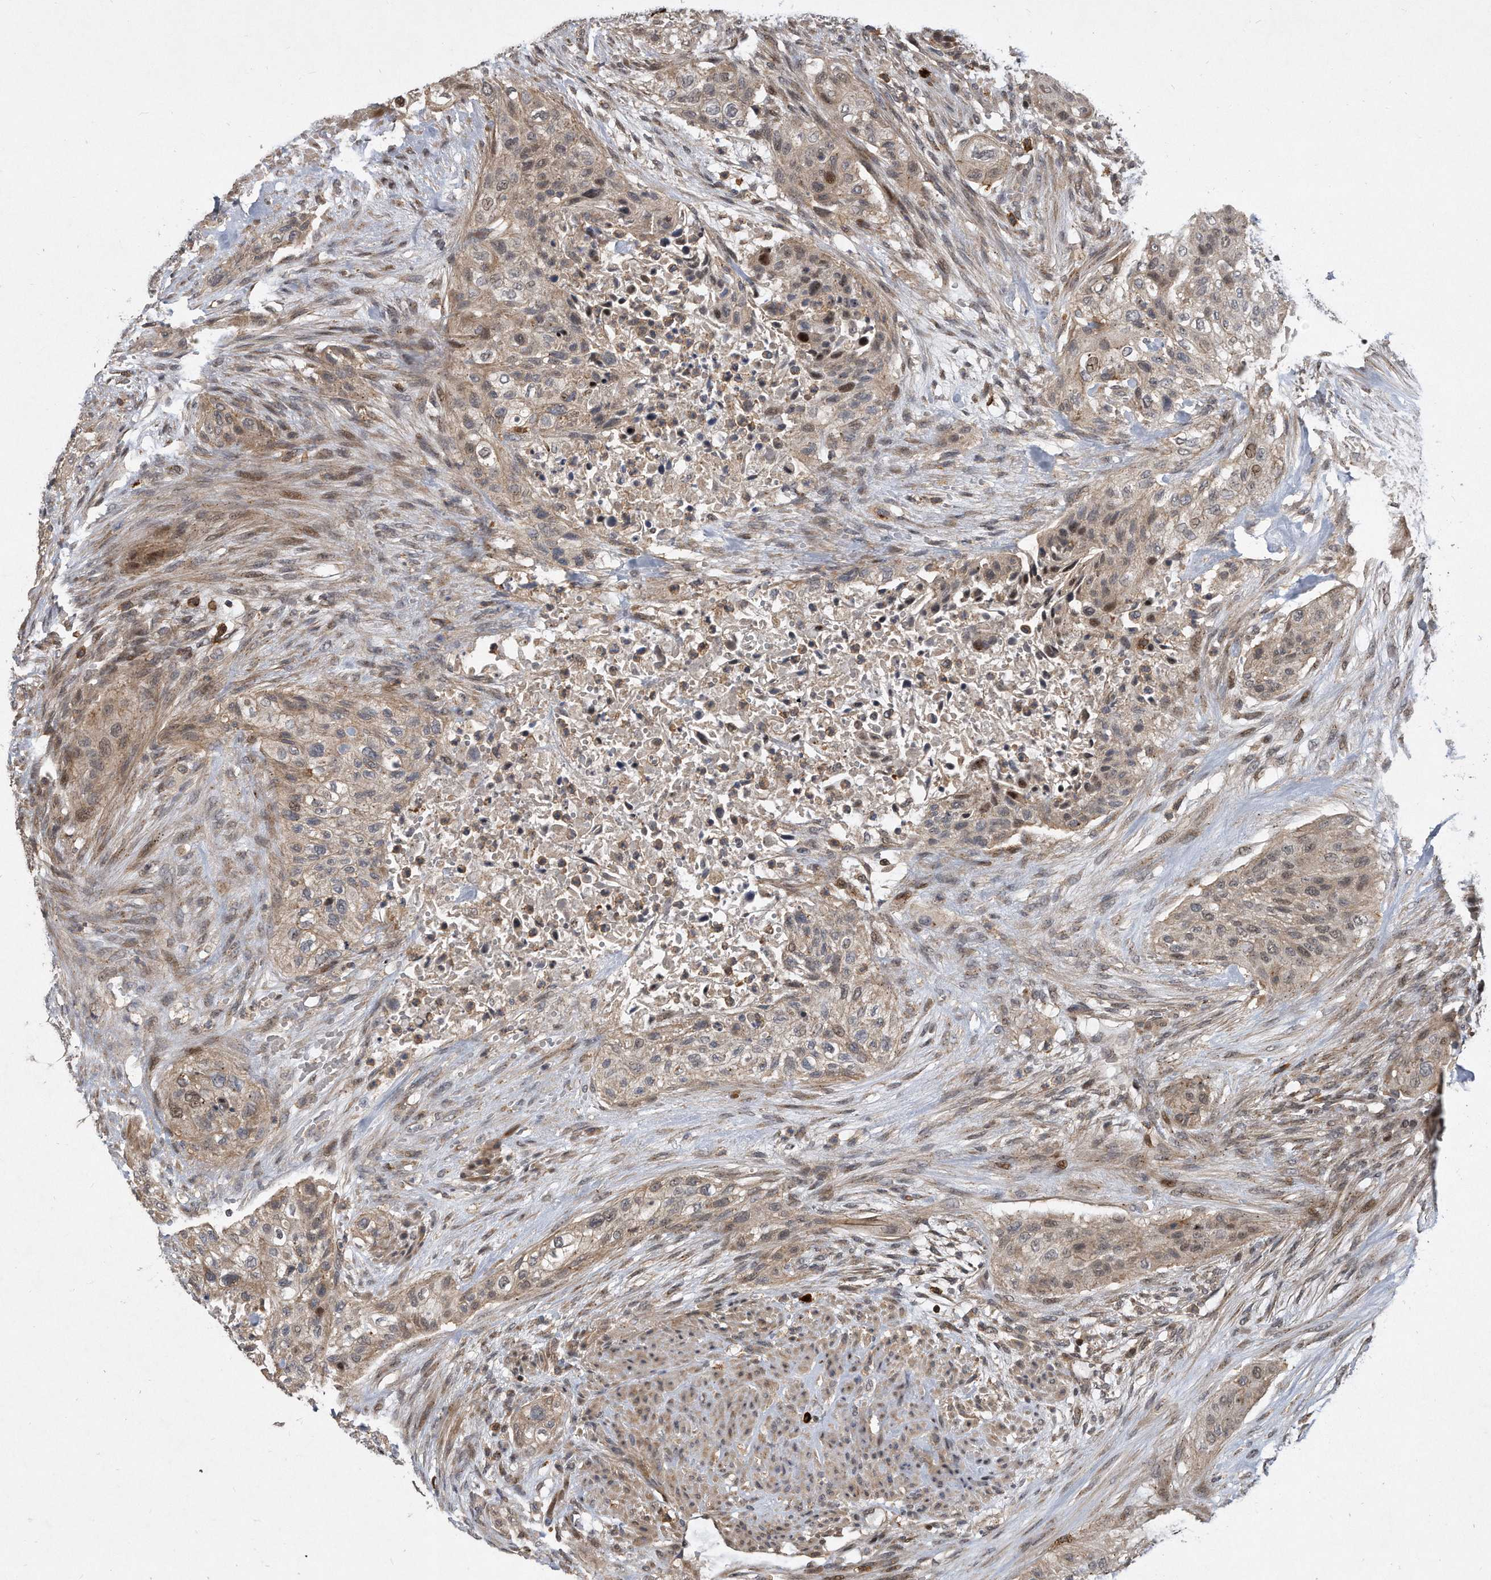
{"staining": {"intensity": "weak", "quantity": "25%-75%", "location": "cytoplasmic/membranous"}, "tissue": "urothelial cancer", "cell_type": "Tumor cells", "image_type": "cancer", "snomed": [{"axis": "morphology", "description": "Urothelial carcinoma, High grade"}, {"axis": "topography", "description": "Urinary bladder"}], "caption": "Urothelial cancer was stained to show a protein in brown. There is low levels of weak cytoplasmic/membranous positivity in approximately 25%-75% of tumor cells.", "gene": "PGBD2", "patient": {"sex": "male", "age": 35}}